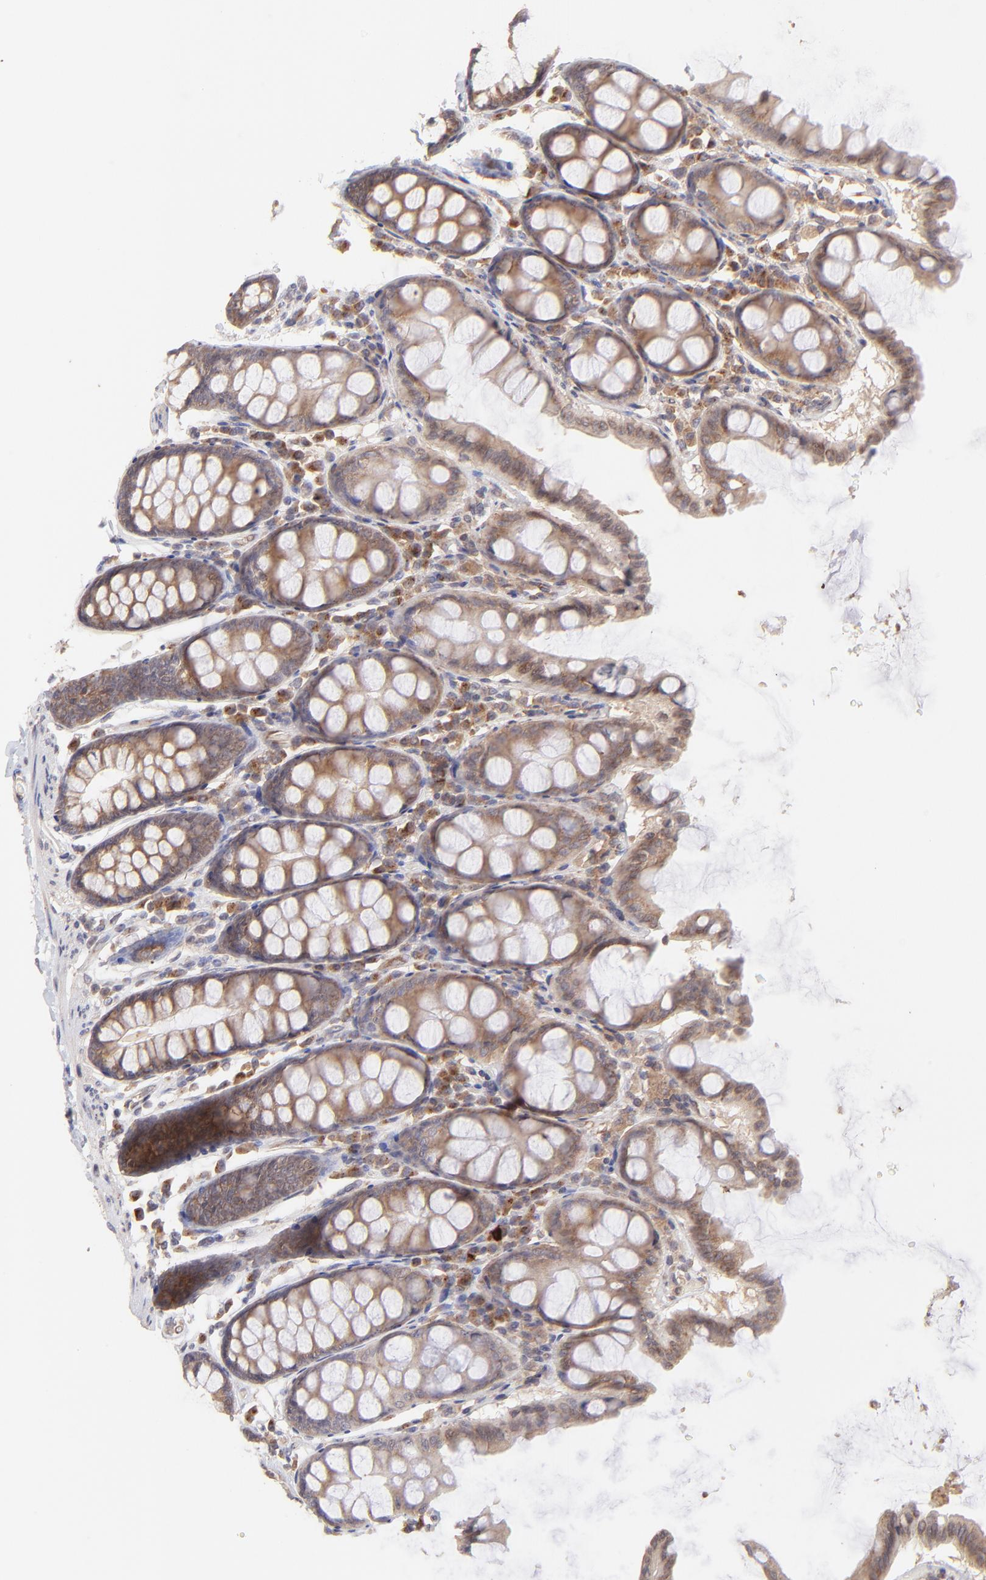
{"staining": {"intensity": "weak", "quantity": "25%-75%", "location": "cytoplasmic/membranous"}, "tissue": "colon", "cell_type": "Endothelial cells", "image_type": "normal", "snomed": [{"axis": "morphology", "description": "Normal tissue, NOS"}, {"axis": "topography", "description": "Colon"}], "caption": "Protein expression analysis of normal human colon reveals weak cytoplasmic/membranous expression in approximately 25%-75% of endothelial cells.", "gene": "TNRC6B", "patient": {"sex": "female", "age": 61}}